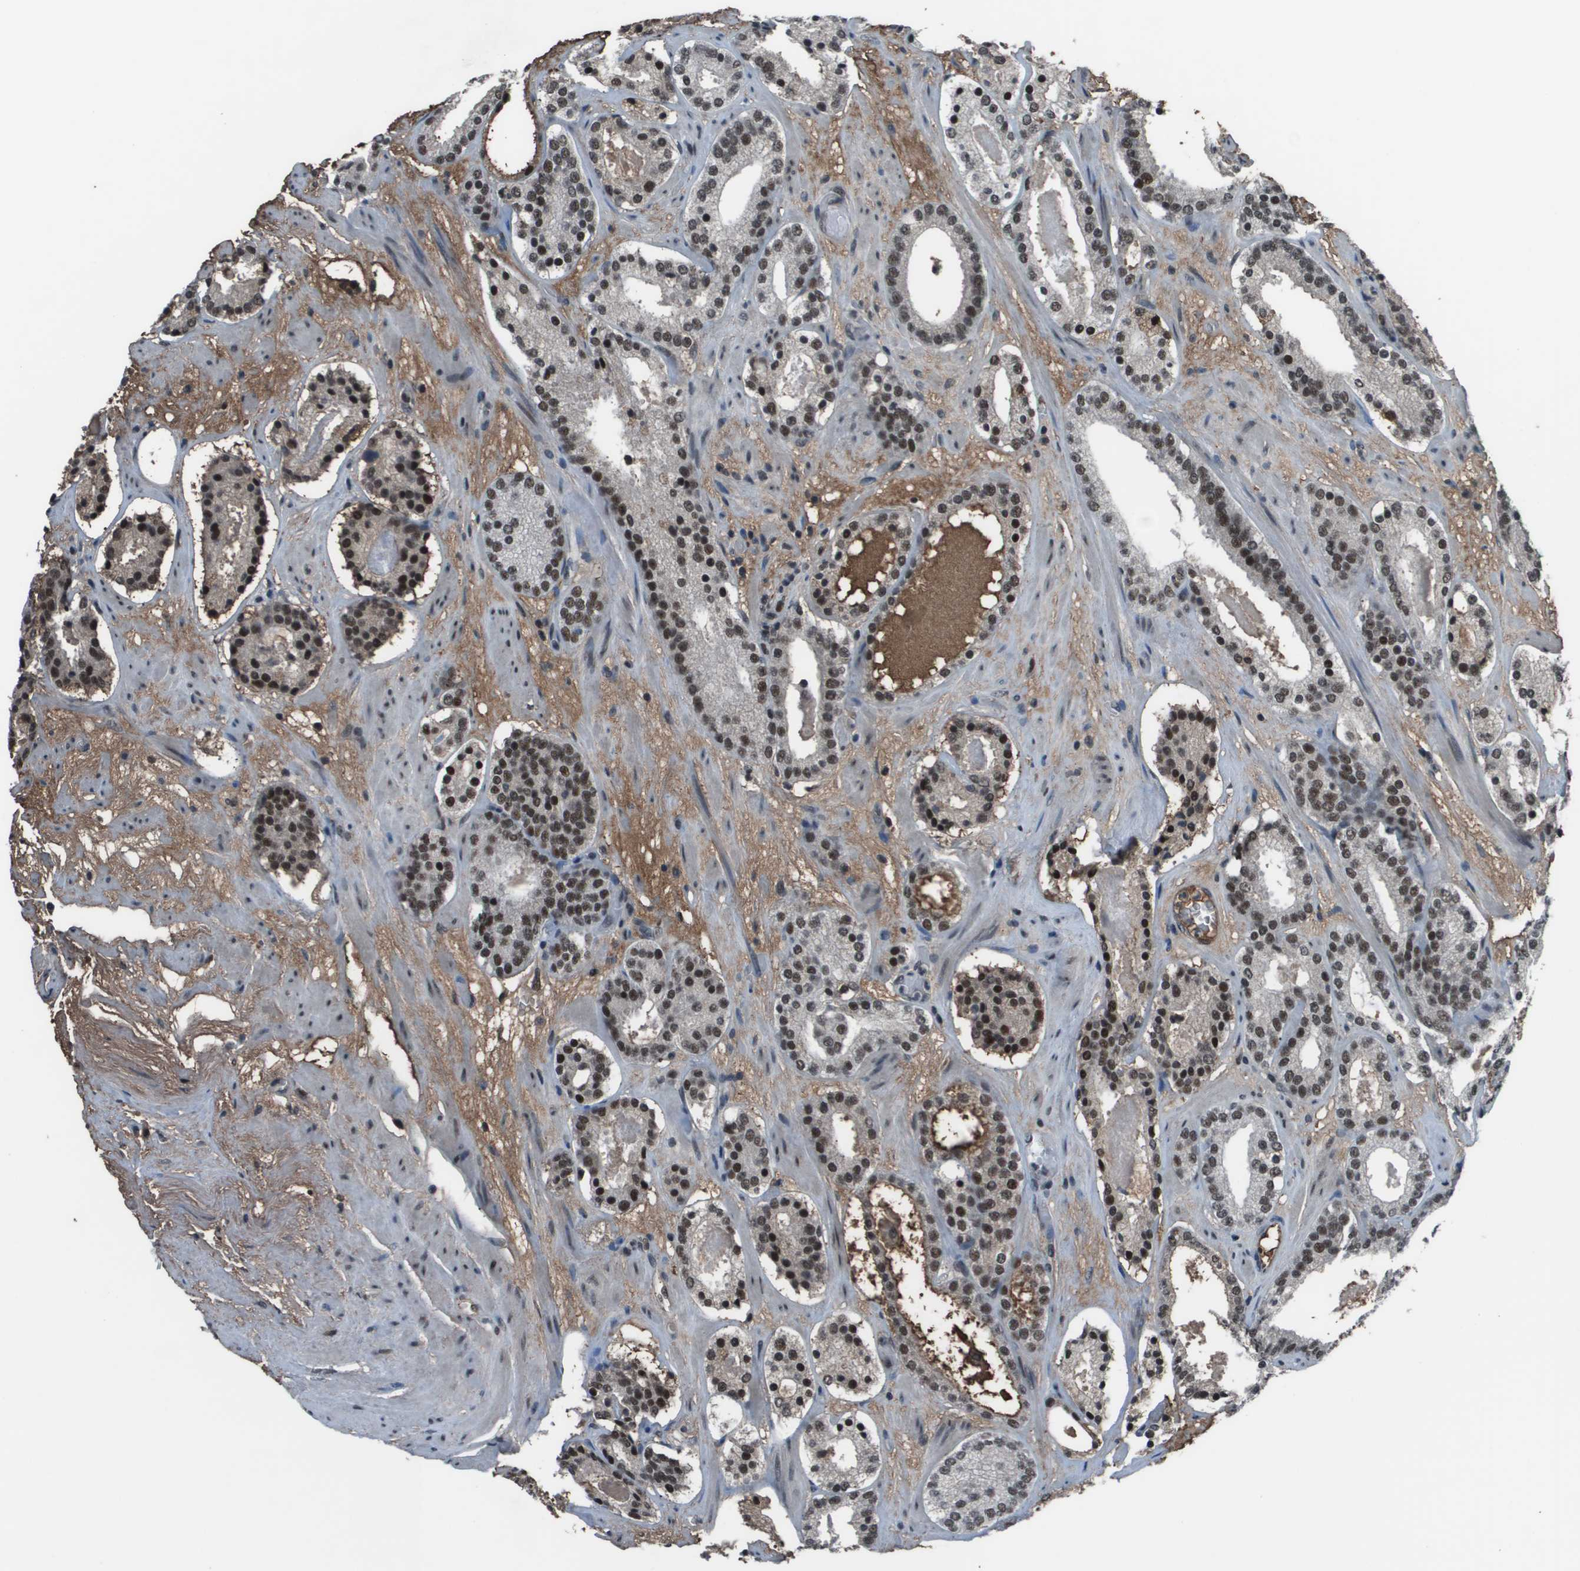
{"staining": {"intensity": "strong", "quantity": ">75%", "location": "nuclear"}, "tissue": "prostate cancer", "cell_type": "Tumor cells", "image_type": "cancer", "snomed": [{"axis": "morphology", "description": "Adenocarcinoma, Low grade"}, {"axis": "topography", "description": "Prostate"}], "caption": "Protein expression analysis of human prostate cancer reveals strong nuclear positivity in approximately >75% of tumor cells.", "gene": "THRAP3", "patient": {"sex": "male", "age": 69}}